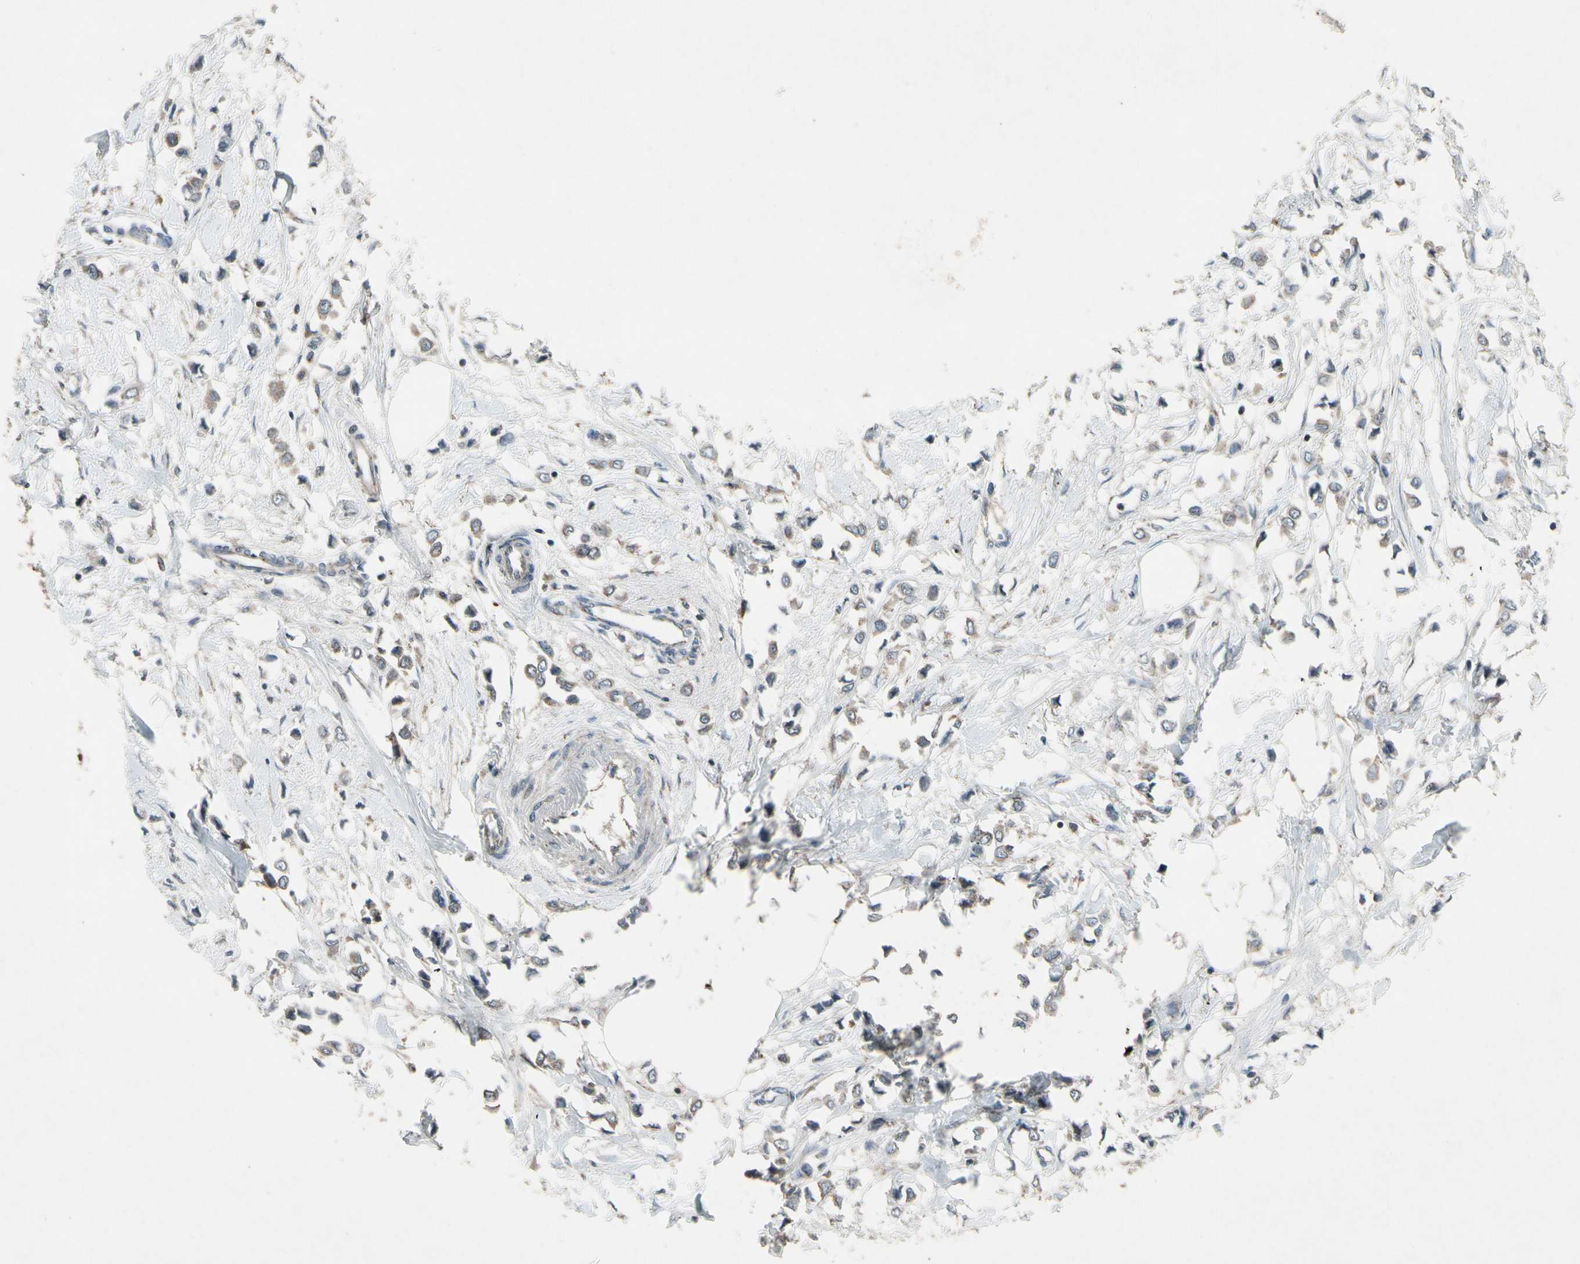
{"staining": {"intensity": "weak", "quantity": "25%-75%", "location": "cytoplasmic/membranous"}, "tissue": "breast cancer", "cell_type": "Tumor cells", "image_type": "cancer", "snomed": [{"axis": "morphology", "description": "Lobular carcinoma"}, {"axis": "topography", "description": "Breast"}], "caption": "Breast cancer stained for a protein demonstrates weak cytoplasmic/membranous positivity in tumor cells. (Stains: DAB (3,3'-diaminobenzidine) in brown, nuclei in blue, Microscopy: brightfield microscopy at high magnification).", "gene": "NMI", "patient": {"sex": "female", "age": 51}}